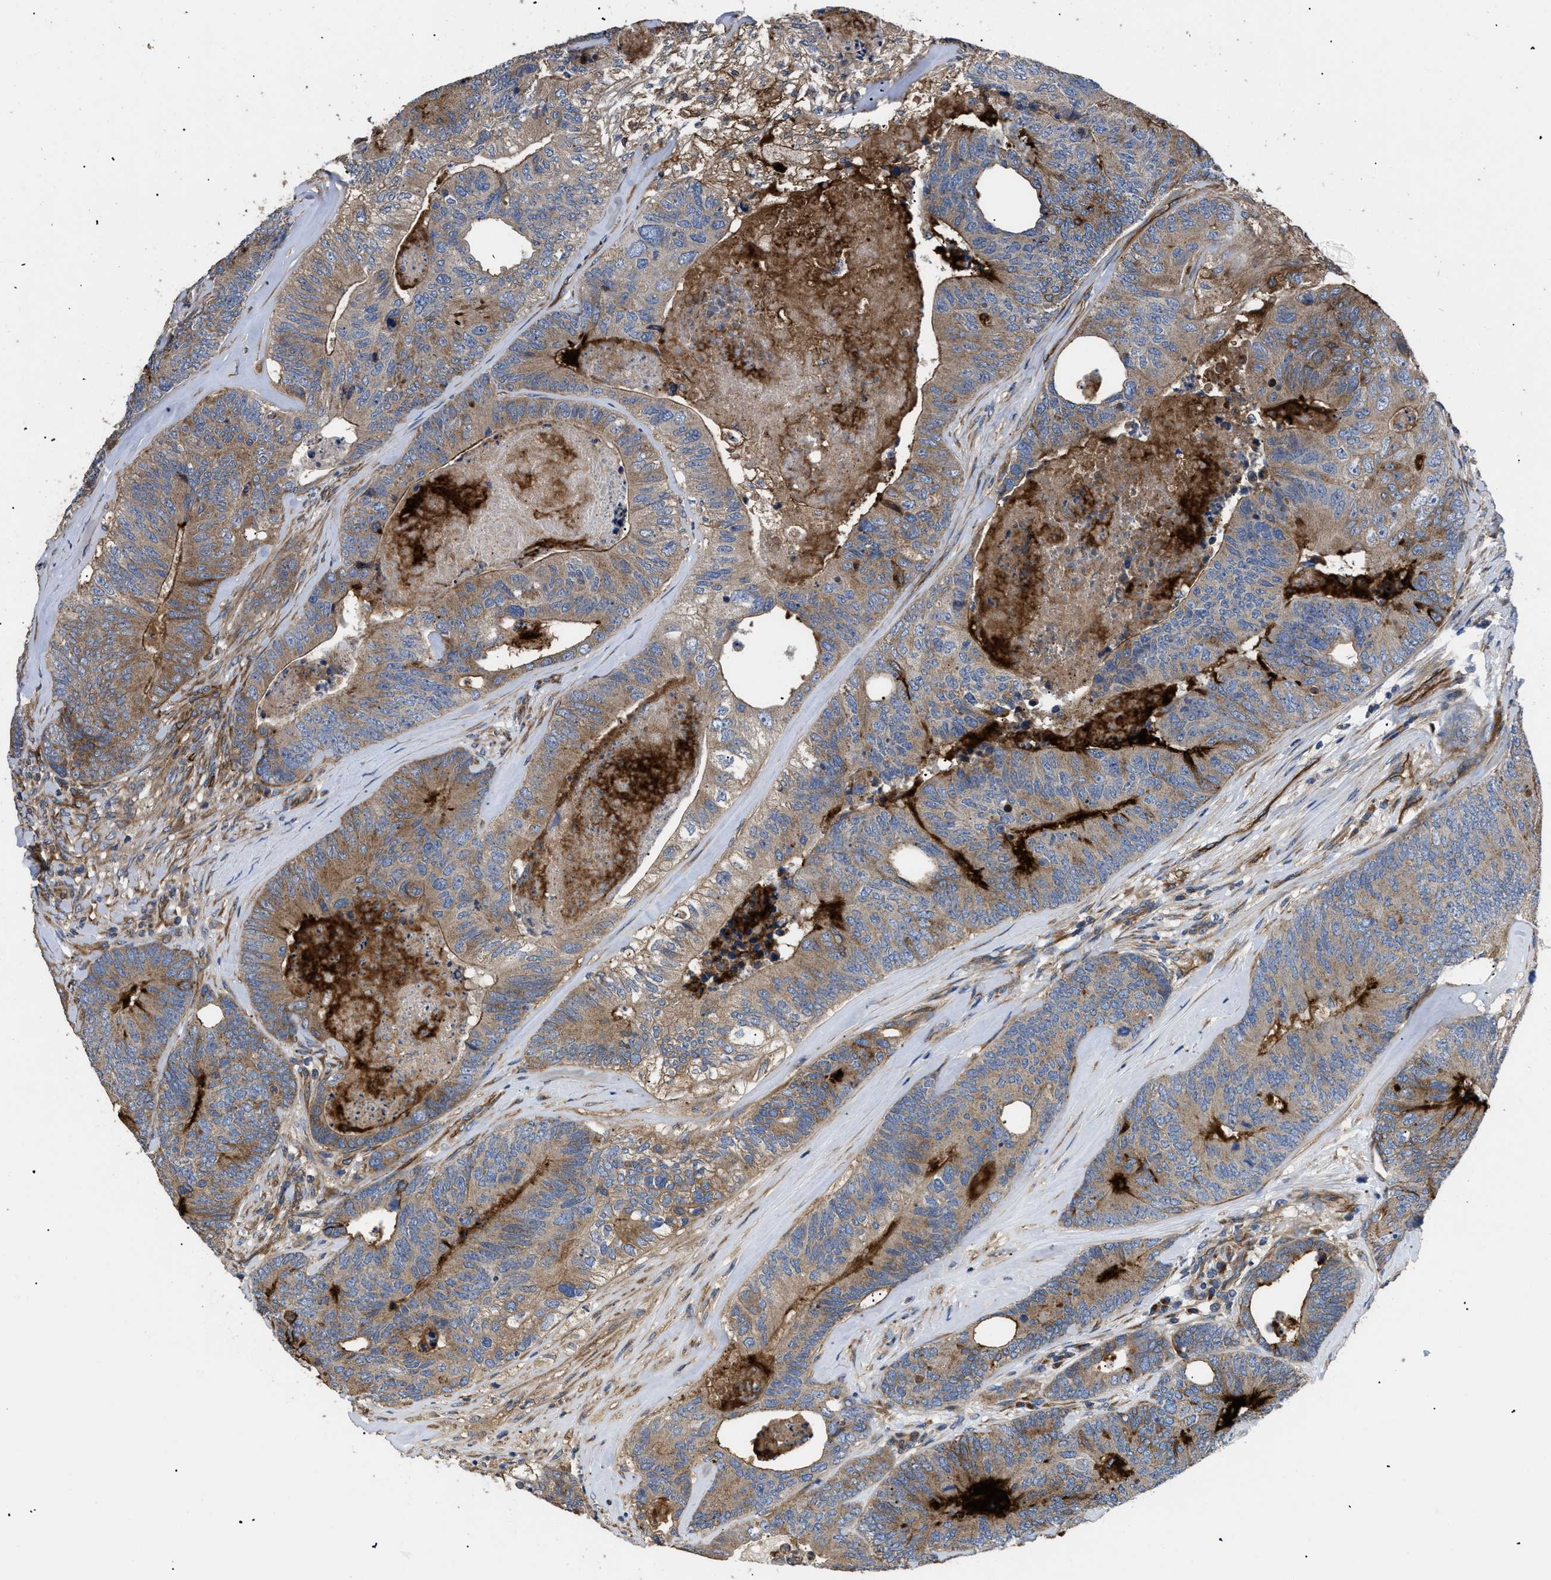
{"staining": {"intensity": "moderate", "quantity": ">75%", "location": "cytoplasmic/membranous"}, "tissue": "colorectal cancer", "cell_type": "Tumor cells", "image_type": "cancer", "snomed": [{"axis": "morphology", "description": "Adenocarcinoma, NOS"}, {"axis": "topography", "description": "Colon"}], "caption": "Colorectal adenocarcinoma stained with DAB (3,3'-diaminobenzidine) immunohistochemistry (IHC) exhibits medium levels of moderate cytoplasmic/membranous expression in about >75% of tumor cells.", "gene": "NT5E", "patient": {"sex": "female", "age": 67}}